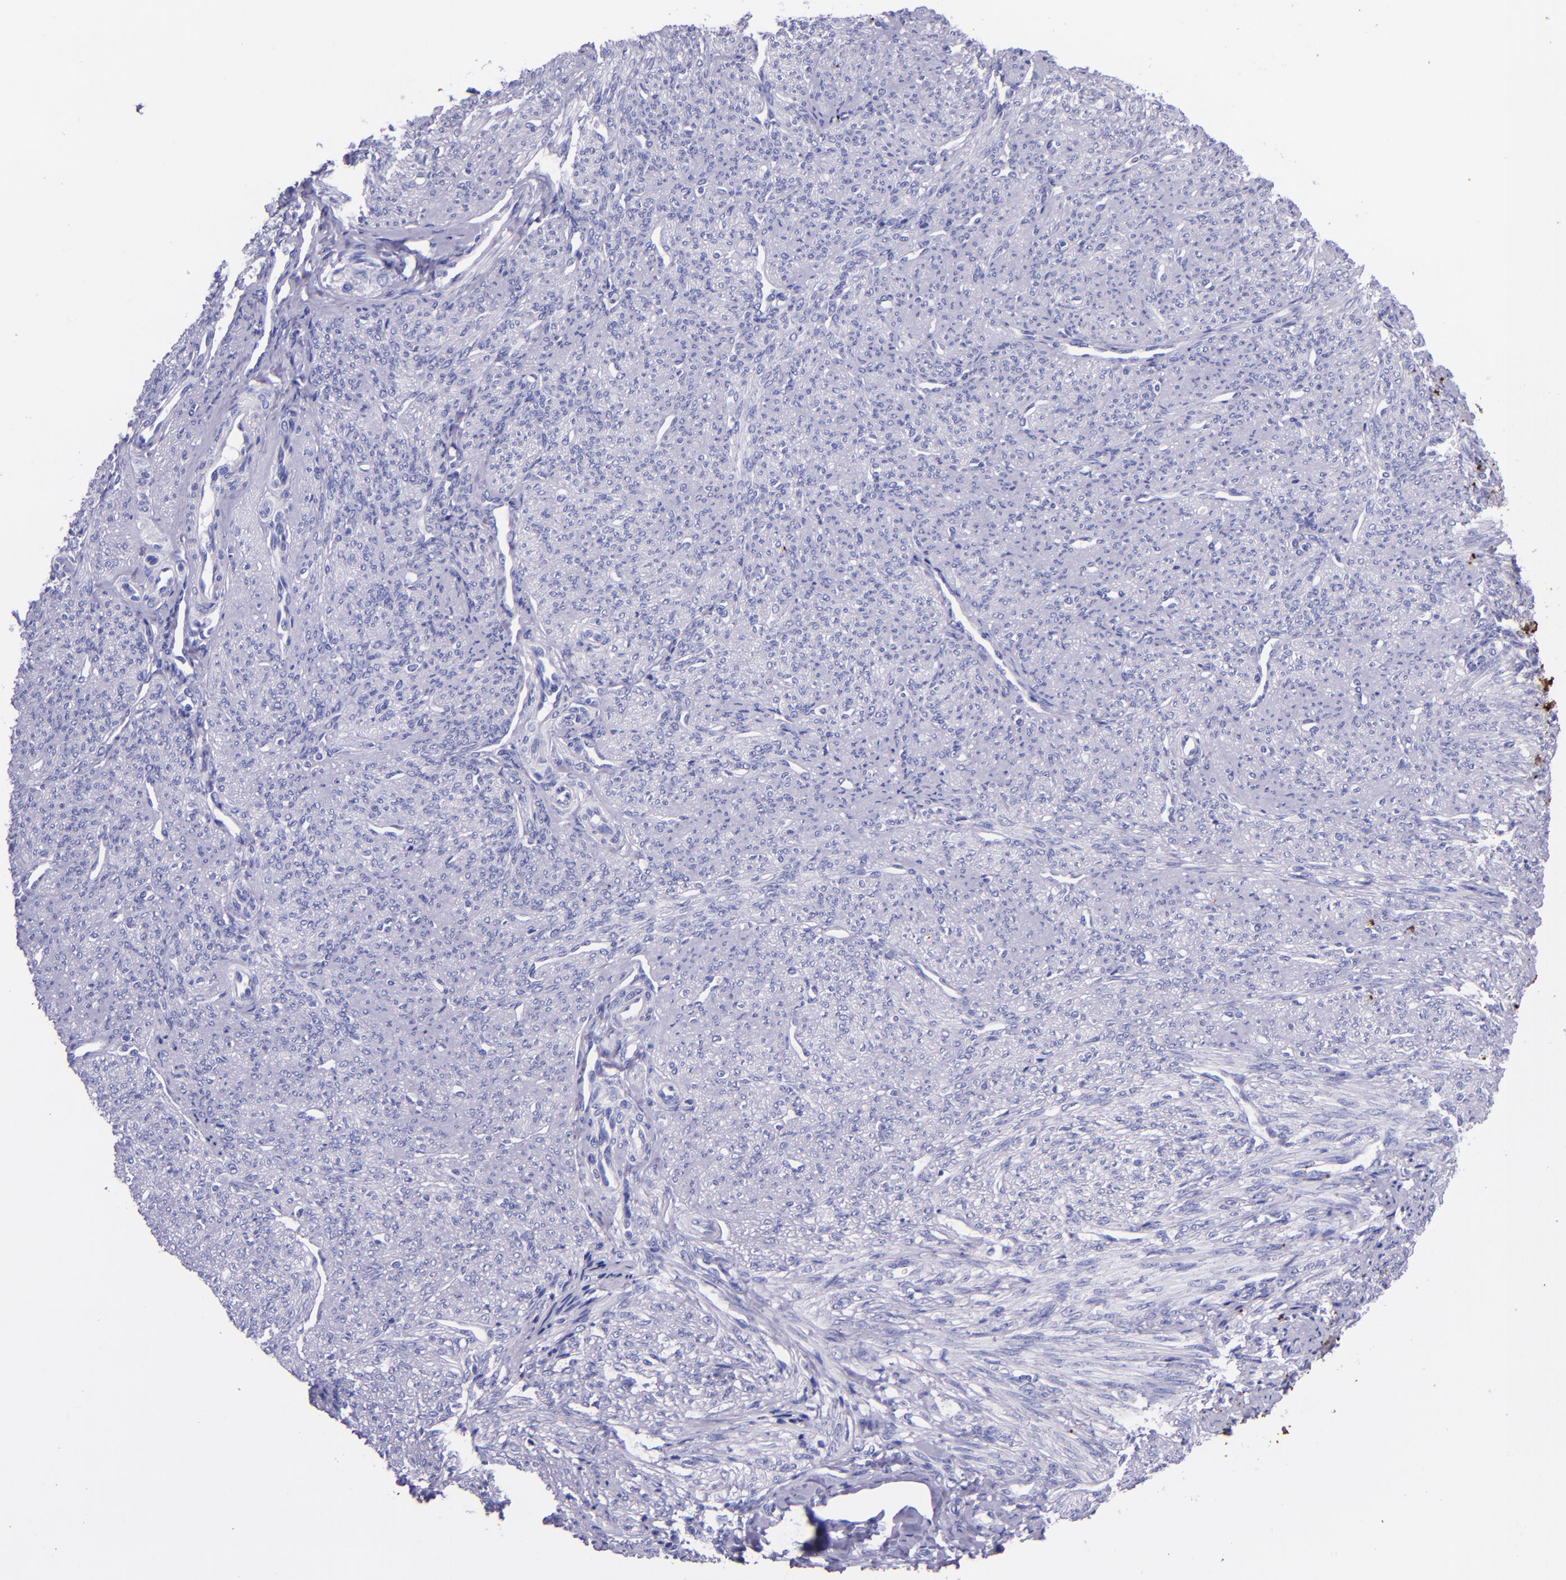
{"staining": {"intensity": "negative", "quantity": "none", "location": "none"}, "tissue": "smooth muscle", "cell_type": "Smooth muscle cells", "image_type": "normal", "snomed": [{"axis": "morphology", "description": "Normal tissue, NOS"}, {"axis": "topography", "description": "Cervix"}, {"axis": "topography", "description": "Endometrium"}], "caption": "Histopathology image shows no significant protein positivity in smooth muscle cells of normal smooth muscle. The staining was performed using DAB to visualize the protein expression in brown, while the nuclei were stained in blue with hematoxylin (Magnification: 20x).", "gene": "MBP", "patient": {"sex": "female", "age": 65}}